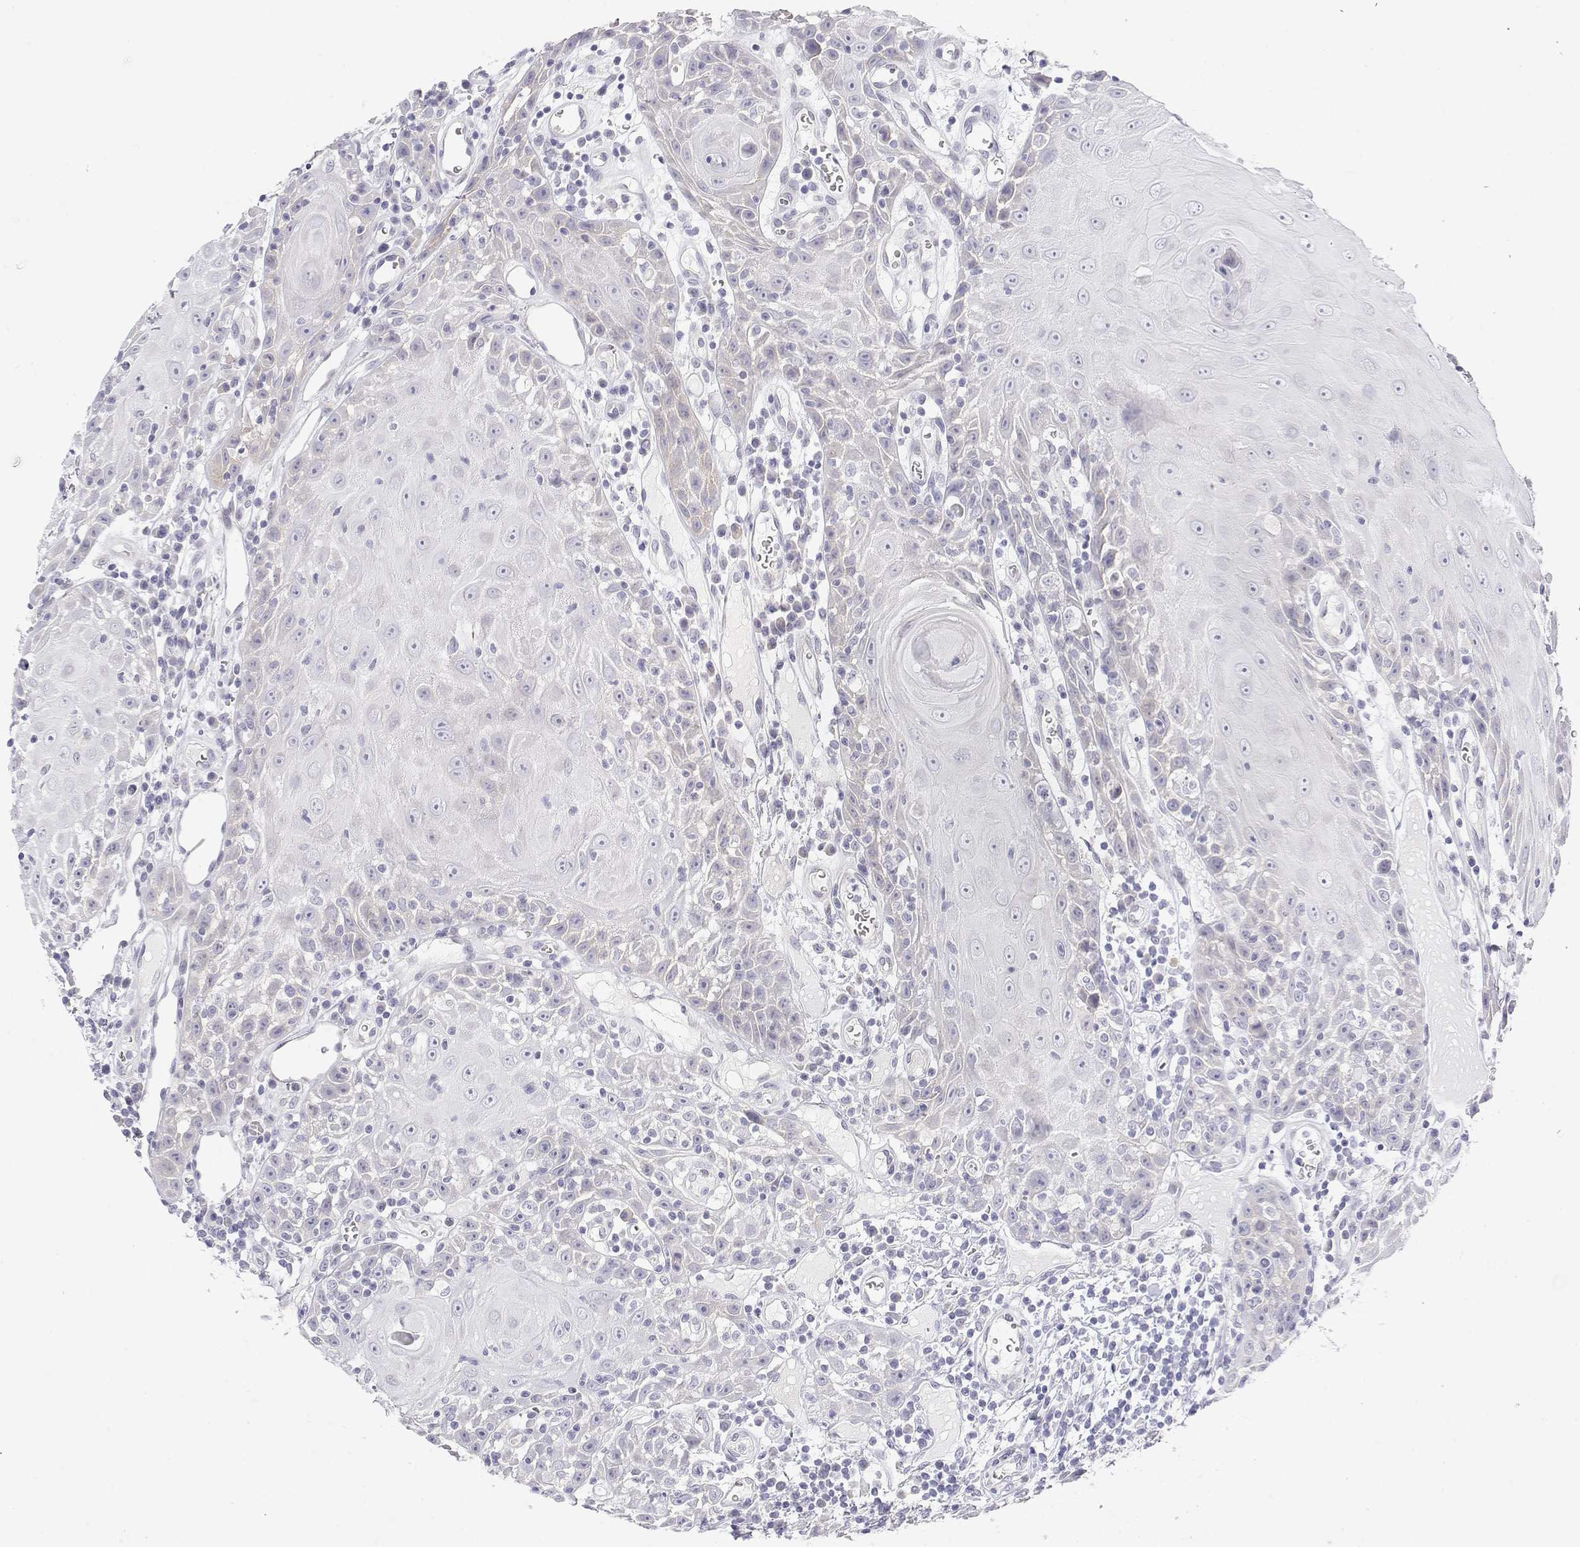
{"staining": {"intensity": "negative", "quantity": "none", "location": "none"}, "tissue": "head and neck cancer", "cell_type": "Tumor cells", "image_type": "cancer", "snomed": [{"axis": "morphology", "description": "Squamous cell carcinoma, NOS"}, {"axis": "topography", "description": "Head-Neck"}], "caption": "A photomicrograph of squamous cell carcinoma (head and neck) stained for a protein reveals no brown staining in tumor cells.", "gene": "MISP", "patient": {"sex": "male", "age": 52}}